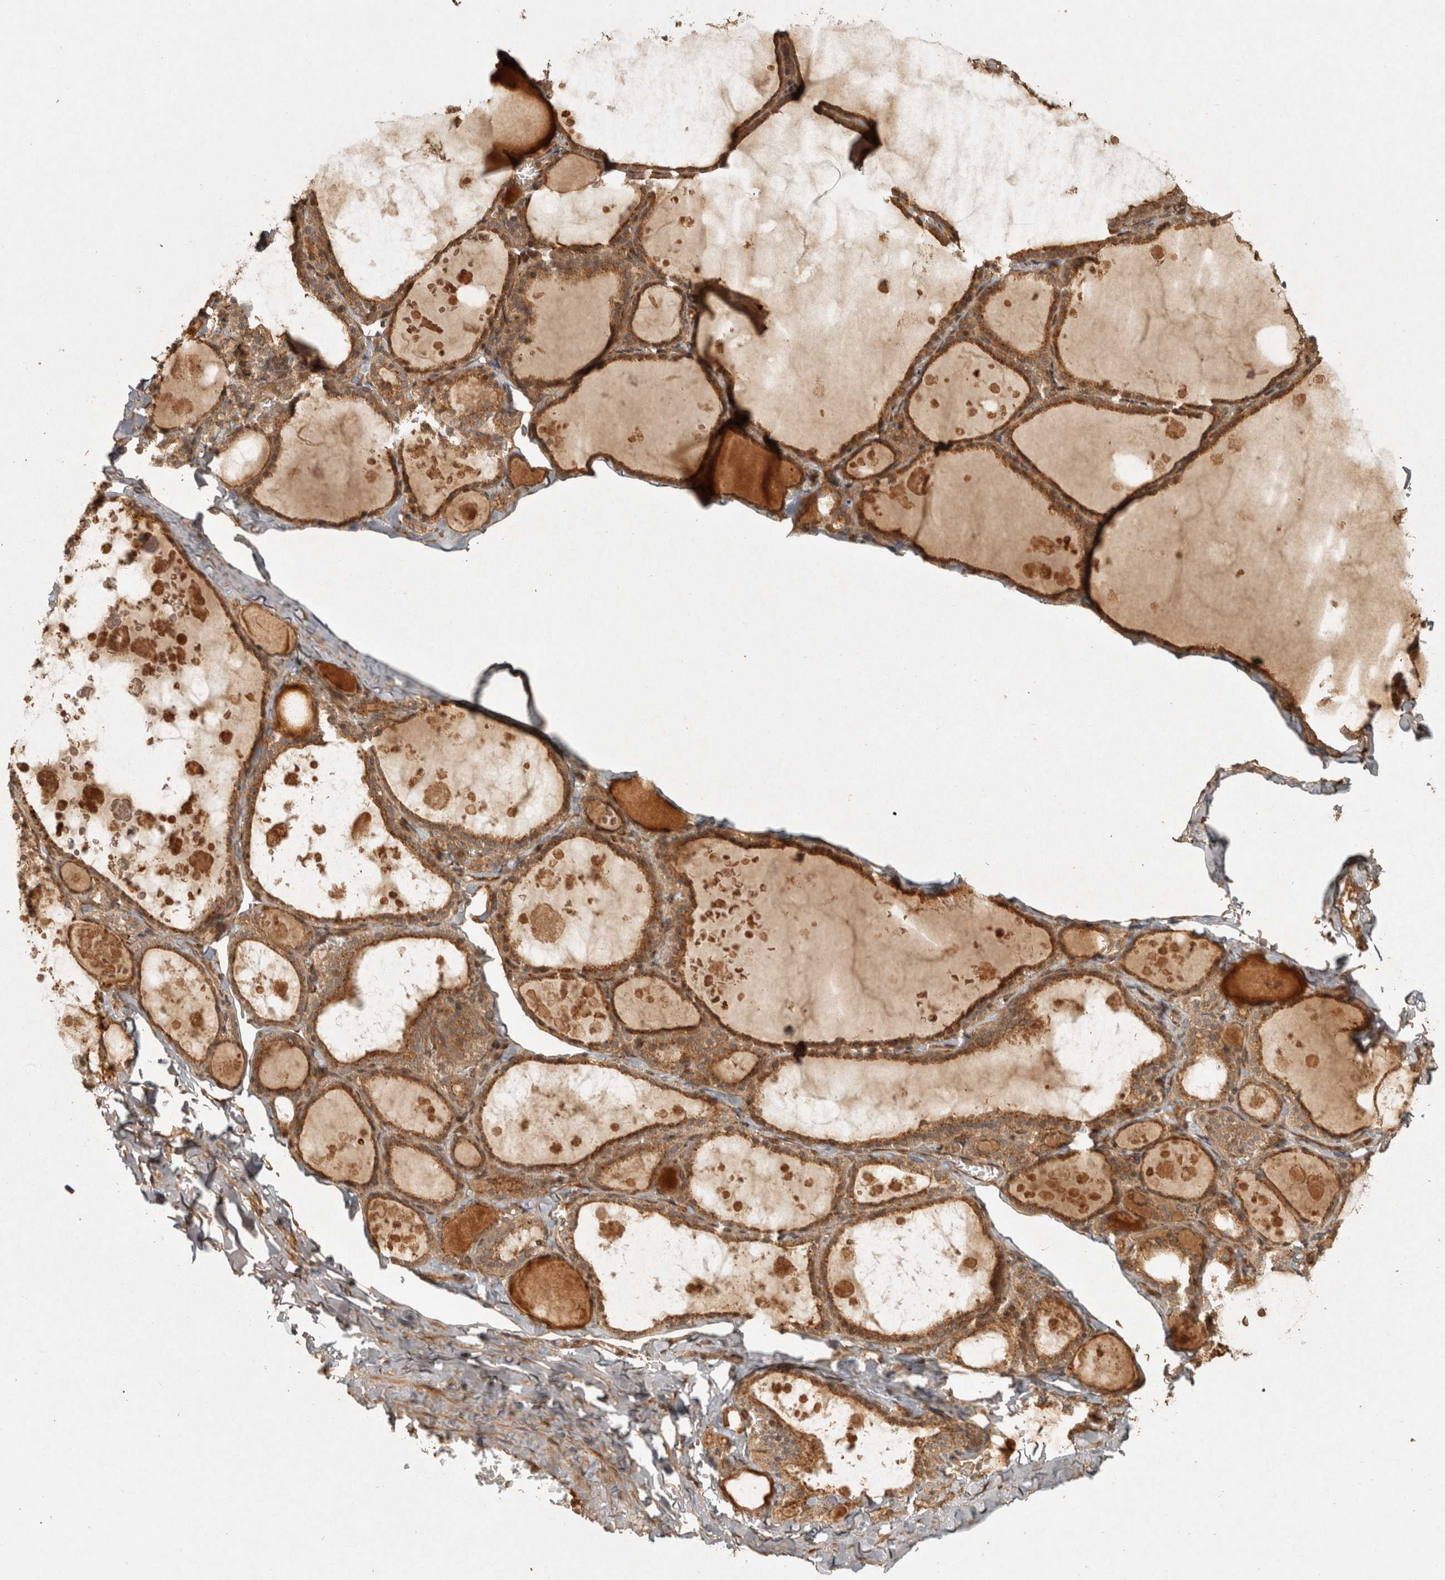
{"staining": {"intensity": "moderate", "quantity": ">75%", "location": "cytoplasmic/membranous"}, "tissue": "thyroid gland", "cell_type": "Glandular cells", "image_type": "normal", "snomed": [{"axis": "morphology", "description": "Normal tissue, NOS"}, {"axis": "topography", "description": "Thyroid gland"}], "caption": "This micrograph shows immunohistochemistry (IHC) staining of normal human thyroid gland, with medium moderate cytoplasmic/membranous positivity in approximately >75% of glandular cells.", "gene": "CAMSAP2", "patient": {"sex": "male", "age": 56}}